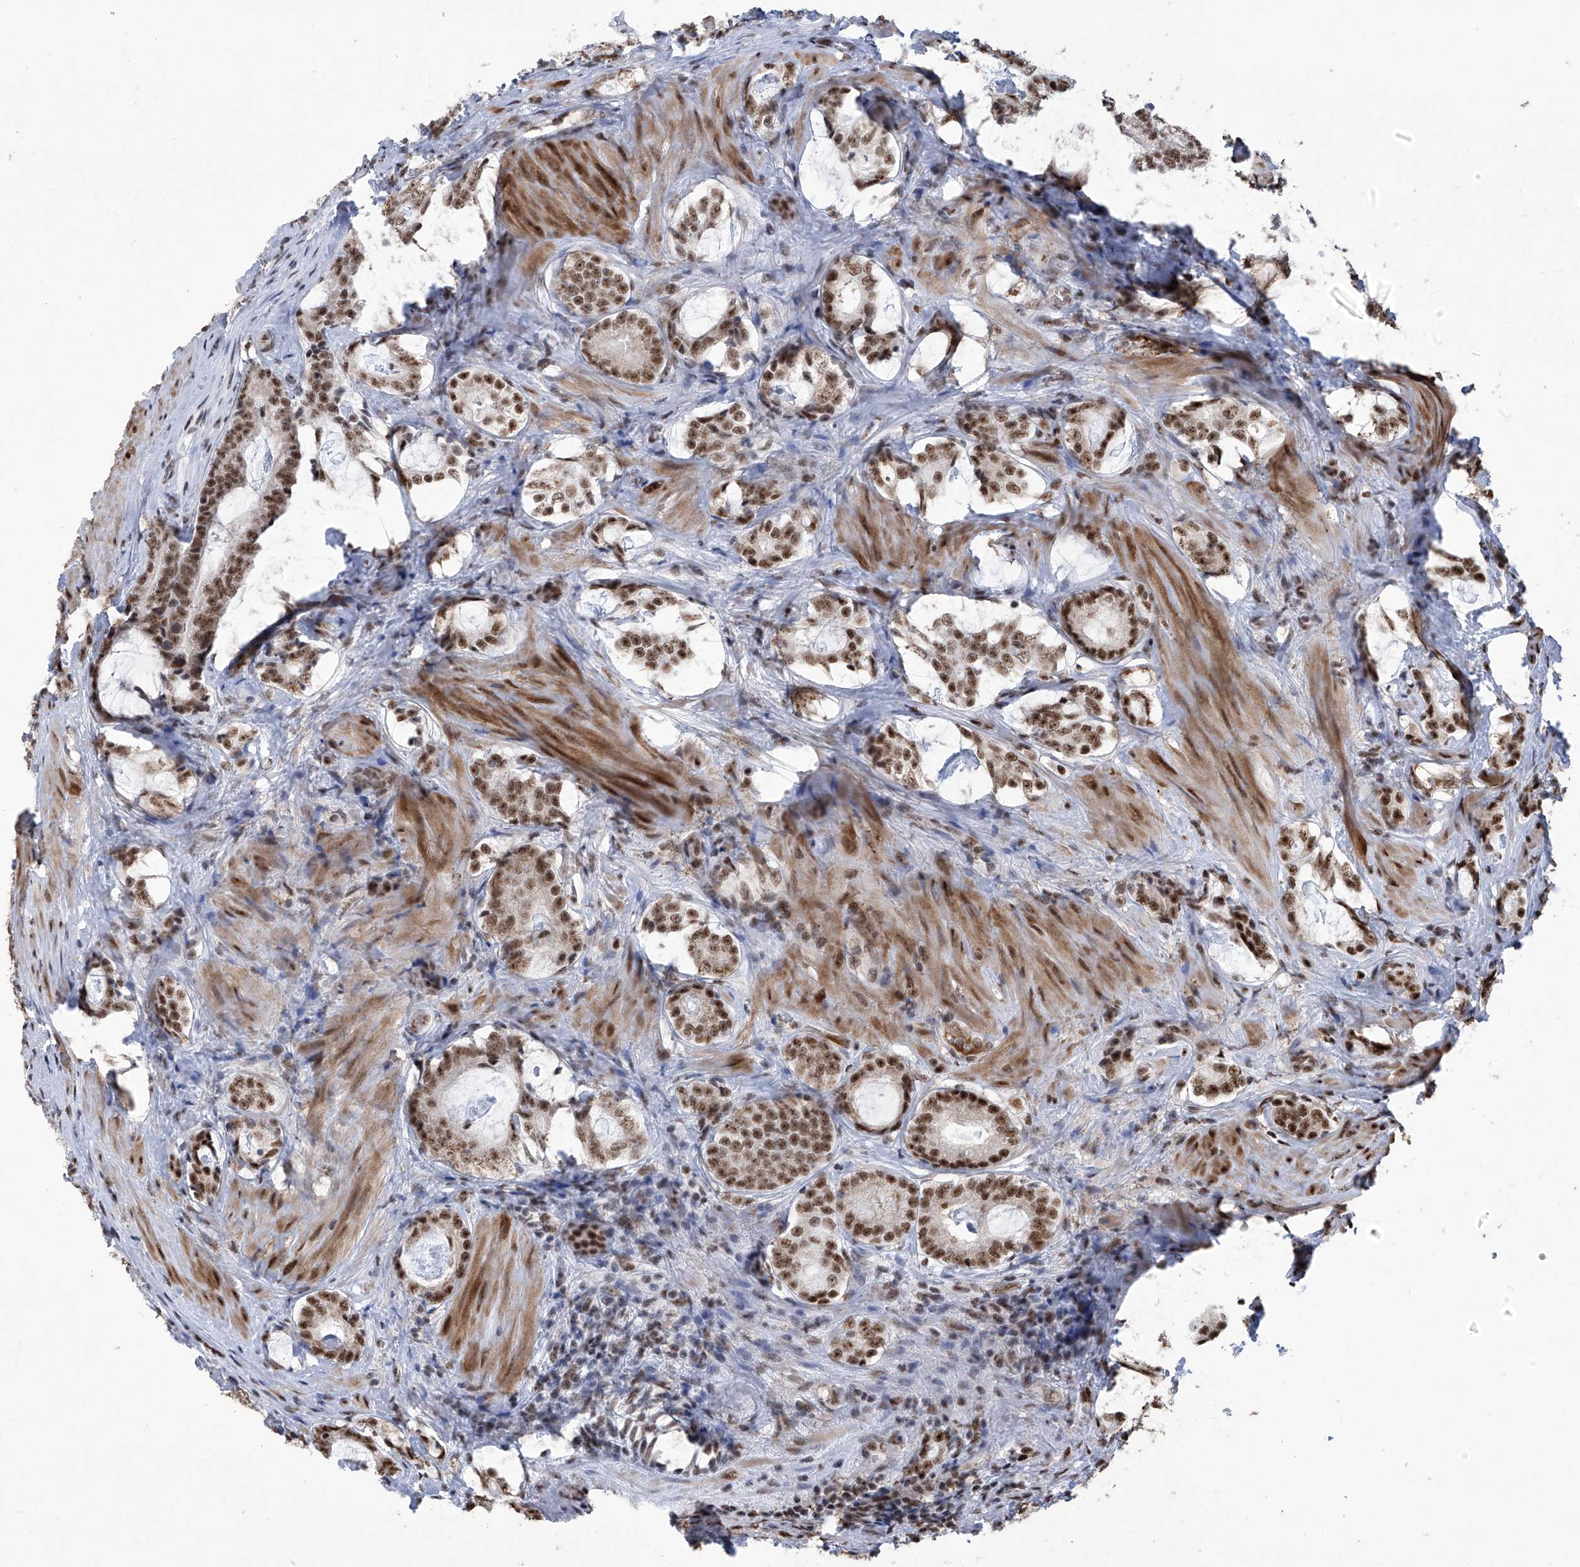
{"staining": {"intensity": "strong", "quantity": ">75%", "location": "nuclear"}, "tissue": "prostate cancer", "cell_type": "Tumor cells", "image_type": "cancer", "snomed": [{"axis": "morphology", "description": "Adenocarcinoma, High grade"}, {"axis": "topography", "description": "Prostate"}], "caption": "IHC of human adenocarcinoma (high-grade) (prostate) demonstrates high levels of strong nuclear positivity in approximately >75% of tumor cells.", "gene": "FBXL4", "patient": {"sex": "male", "age": 63}}